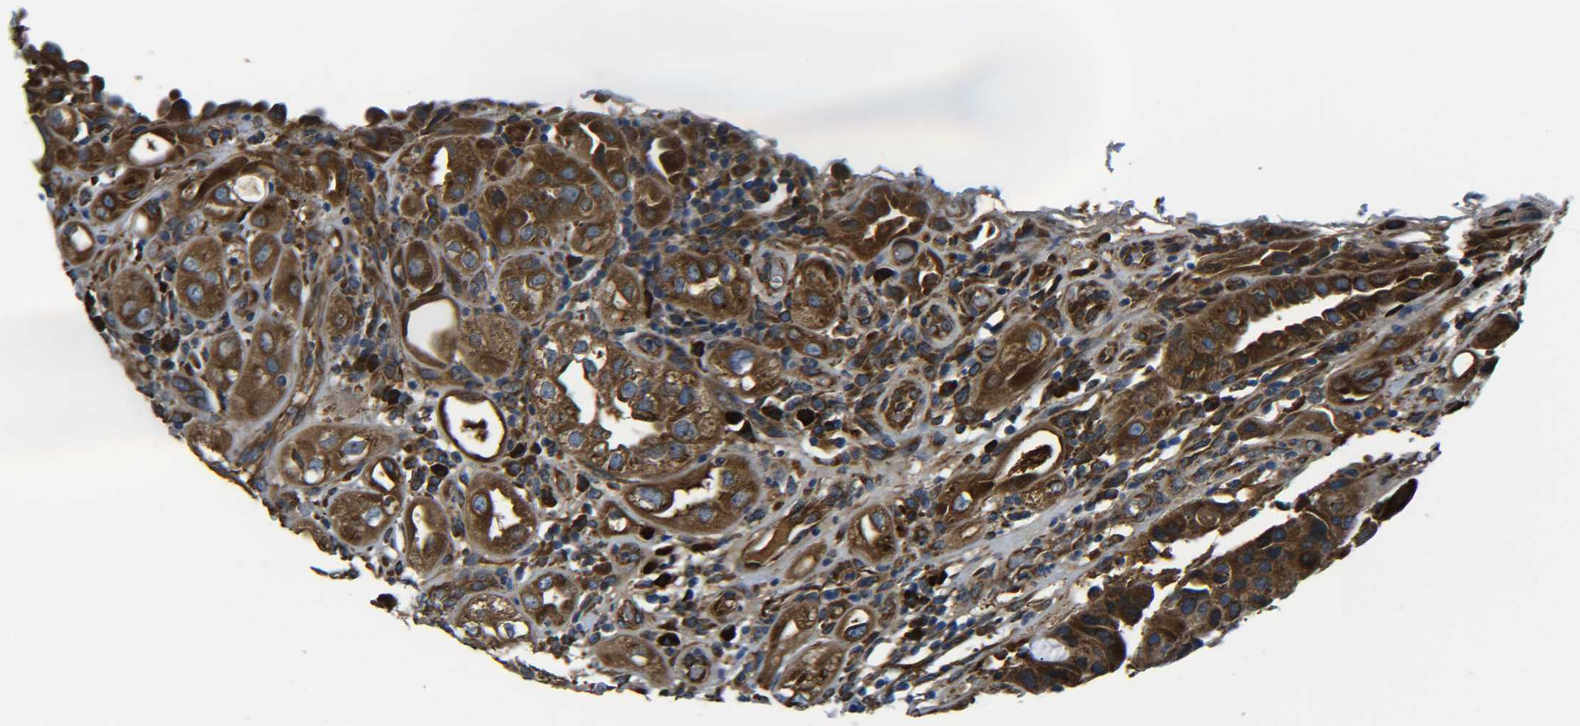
{"staining": {"intensity": "strong", "quantity": ">75%", "location": "cytoplasmic/membranous"}, "tissue": "urothelial cancer", "cell_type": "Tumor cells", "image_type": "cancer", "snomed": [{"axis": "morphology", "description": "Urothelial carcinoma, High grade"}, {"axis": "topography", "description": "Urinary bladder"}], "caption": "Immunohistochemistry histopathology image of neoplastic tissue: urothelial cancer stained using IHC displays high levels of strong protein expression localized specifically in the cytoplasmic/membranous of tumor cells, appearing as a cytoplasmic/membranous brown color.", "gene": "PREB", "patient": {"sex": "female", "age": 64}}